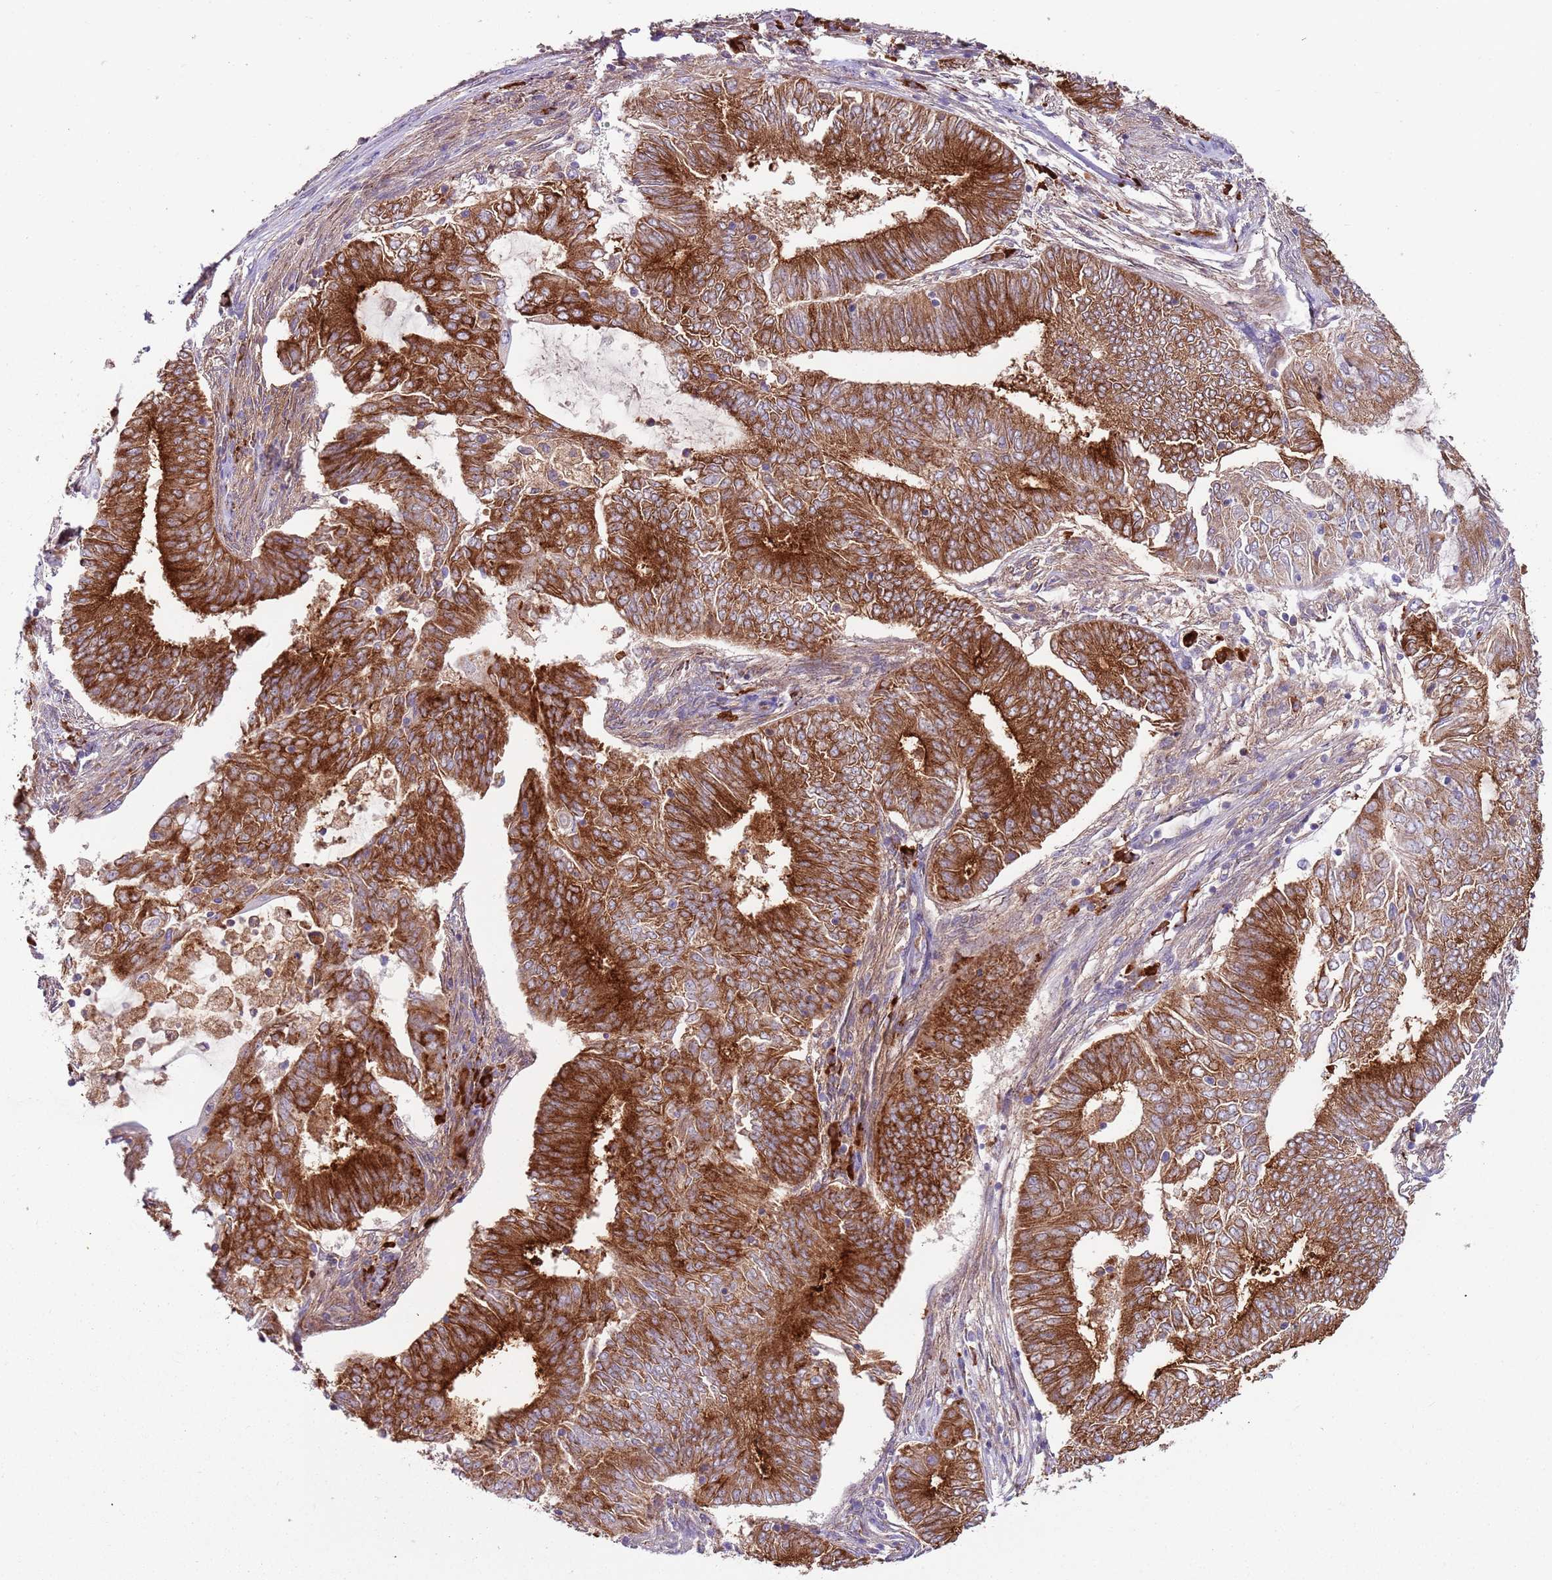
{"staining": {"intensity": "strong", "quantity": ">75%", "location": "cytoplasmic/membranous"}, "tissue": "endometrial cancer", "cell_type": "Tumor cells", "image_type": "cancer", "snomed": [{"axis": "morphology", "description": "Adenocarcinoma, NOS"}, {"axis": "topography", "description": "Endometrium"}], "caption": "Brown immunohistochemical staining in human endometrial adenocarcinoma exhibits strong cytoplasmic/membranous expression in about >75% of tumor cells.", "gene": "VWCE", "patient": {"sex": "female", "age": 62}}